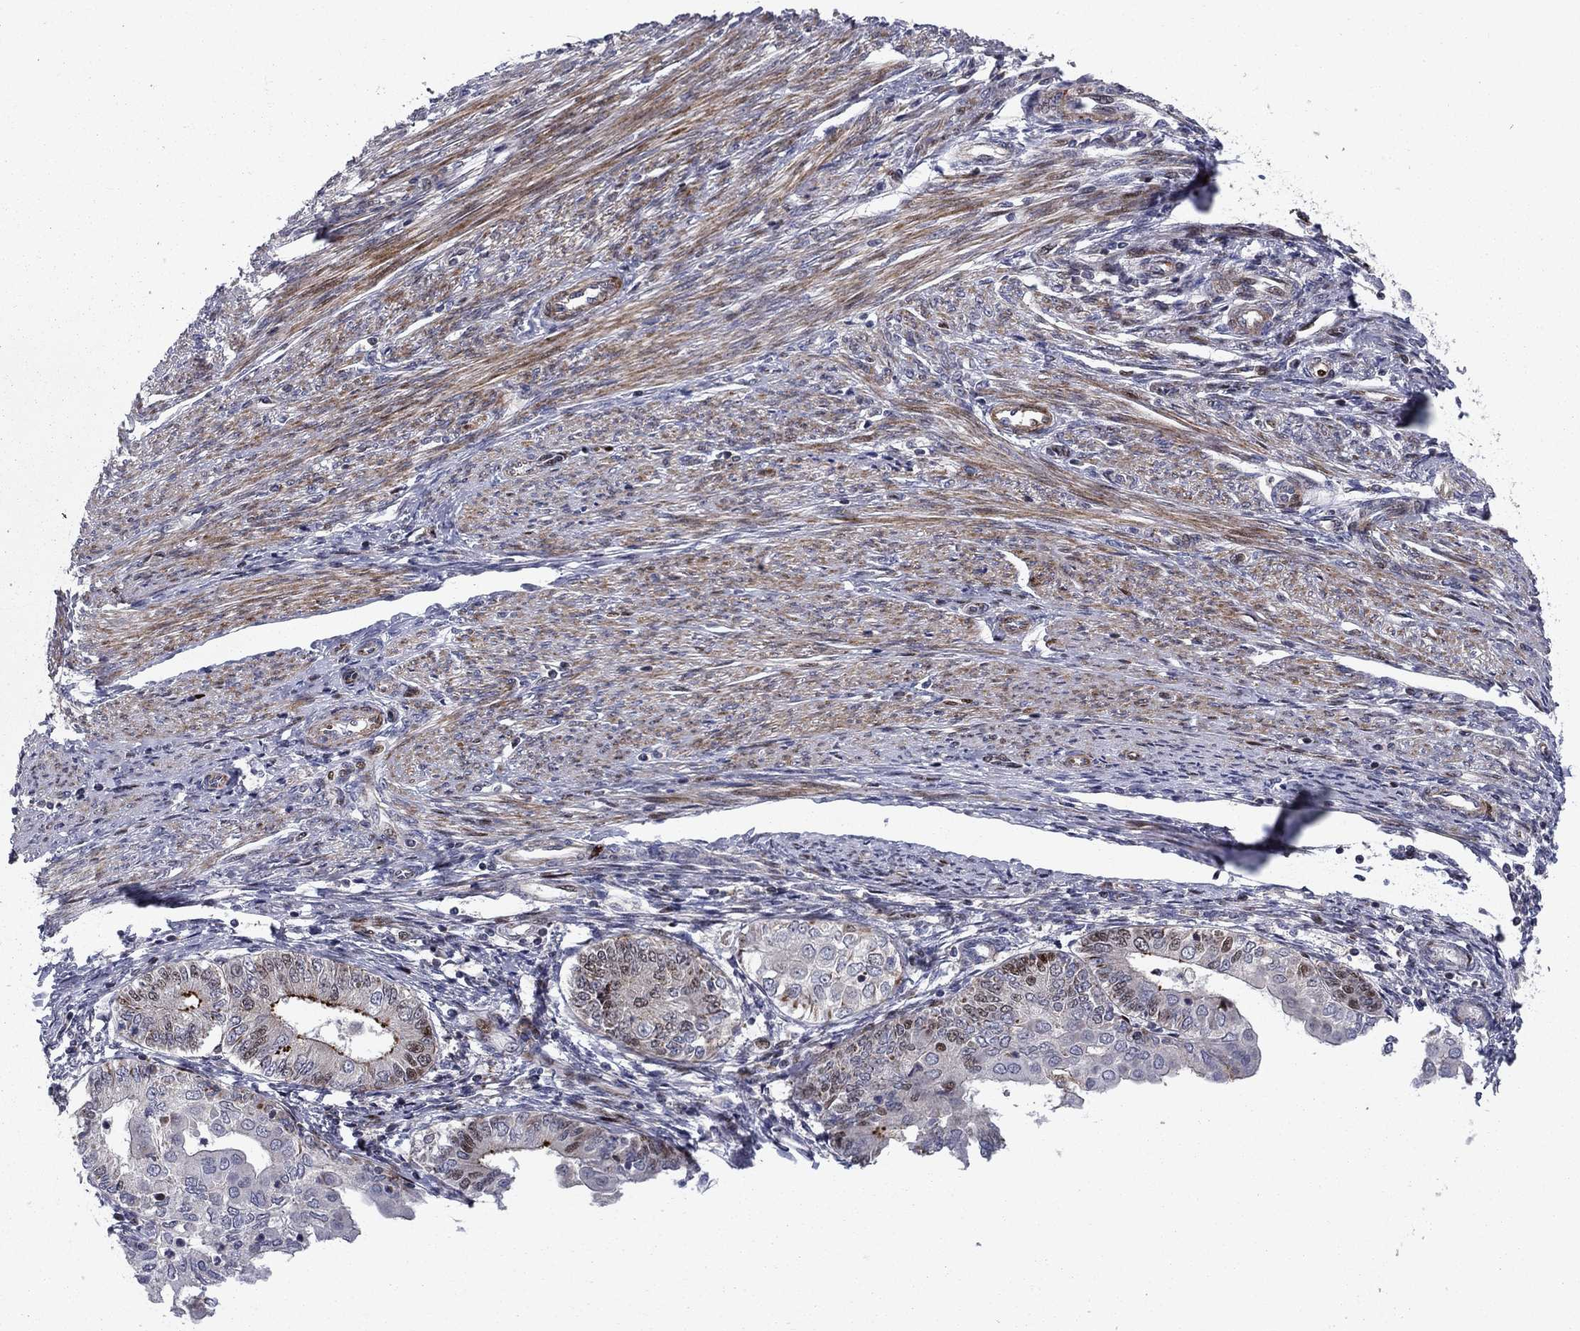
{"staining": {"intensity": "moderate", "quantity": "<25%", "location": "cytoplasmic/membranous,nuclear"}, "tissue": "endometrial cancer", "cell_type": "Tumor cells", "image_type": "cancer", "snomed": [{"axis": "morphology", "description": "Adenocarcinoma, NOS"}, {"axis": "topography", "description": "Endometrium"}], "caption": "Immunohistochemistry micrograph of human adenocarcinoma (endometrial) stained for a protein (brown), which reveals low levels of moderate cytoplasmic/membranous and nuclear expression in about <25% of tumor cells.", "gene": "MIOS", "patient": {"sex": "female", "age": 68}}